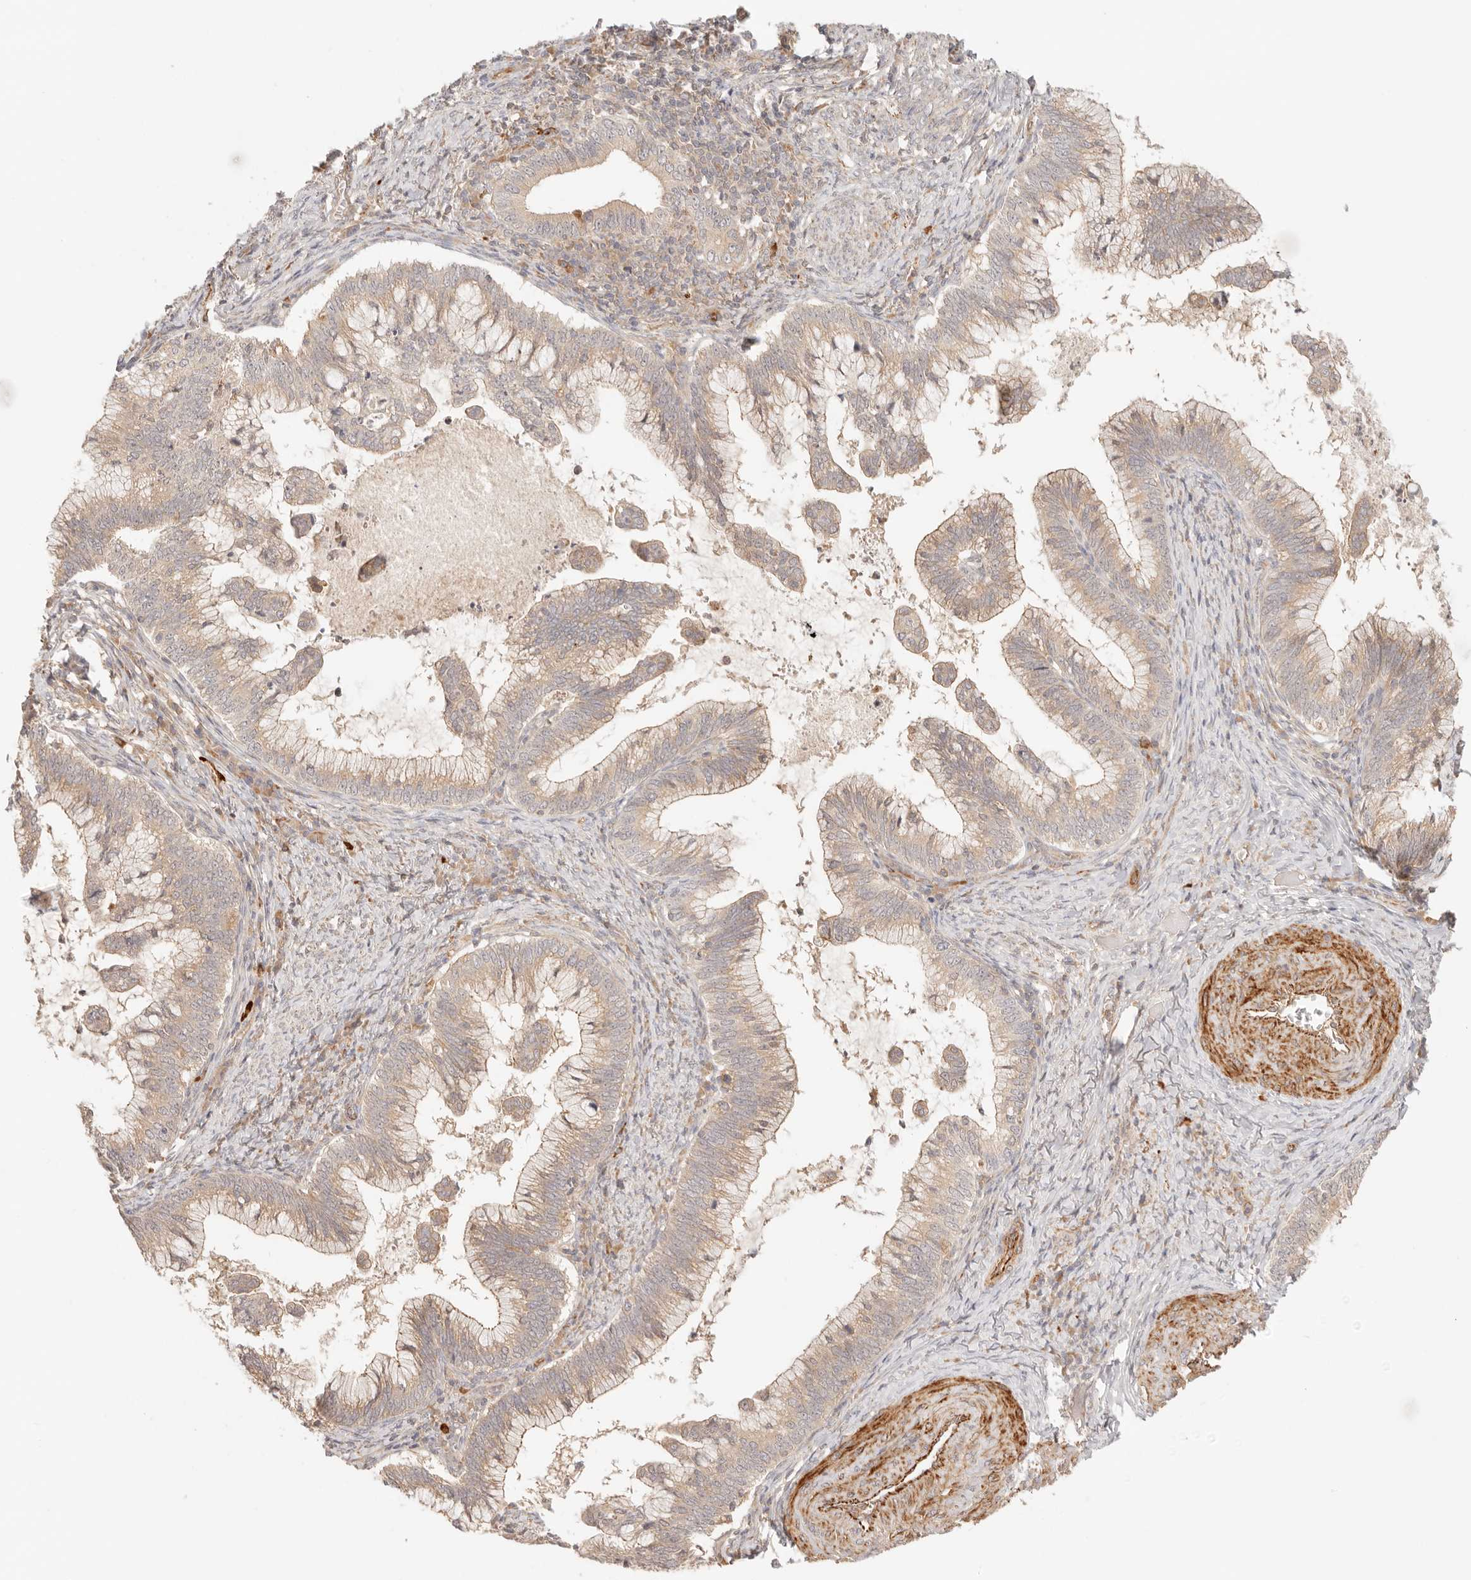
{"staining": {"intensity": "weak", "quantity": ">75%", "location": "cytoplasmic/membranous"}, "tissue": "cervical cancer", "cell_type": "Tumor cells", "image_type": "cancer", "snomed": [{"axis": "morphology", "description": "Adenocarcinoma, NOS"}, {"axis": "topography", "description": "Cervix"}], "caption": "Immunohistochemistry (IHC) histopathology image of adenocarcinoma (cervical) stained for a protein (brown), which displays low levels of weak cytoplasmic/membranous expression in about >75% of tumor cells.", "gene": "IL1R2", "patient": {"sex": "female", "age": 36}}